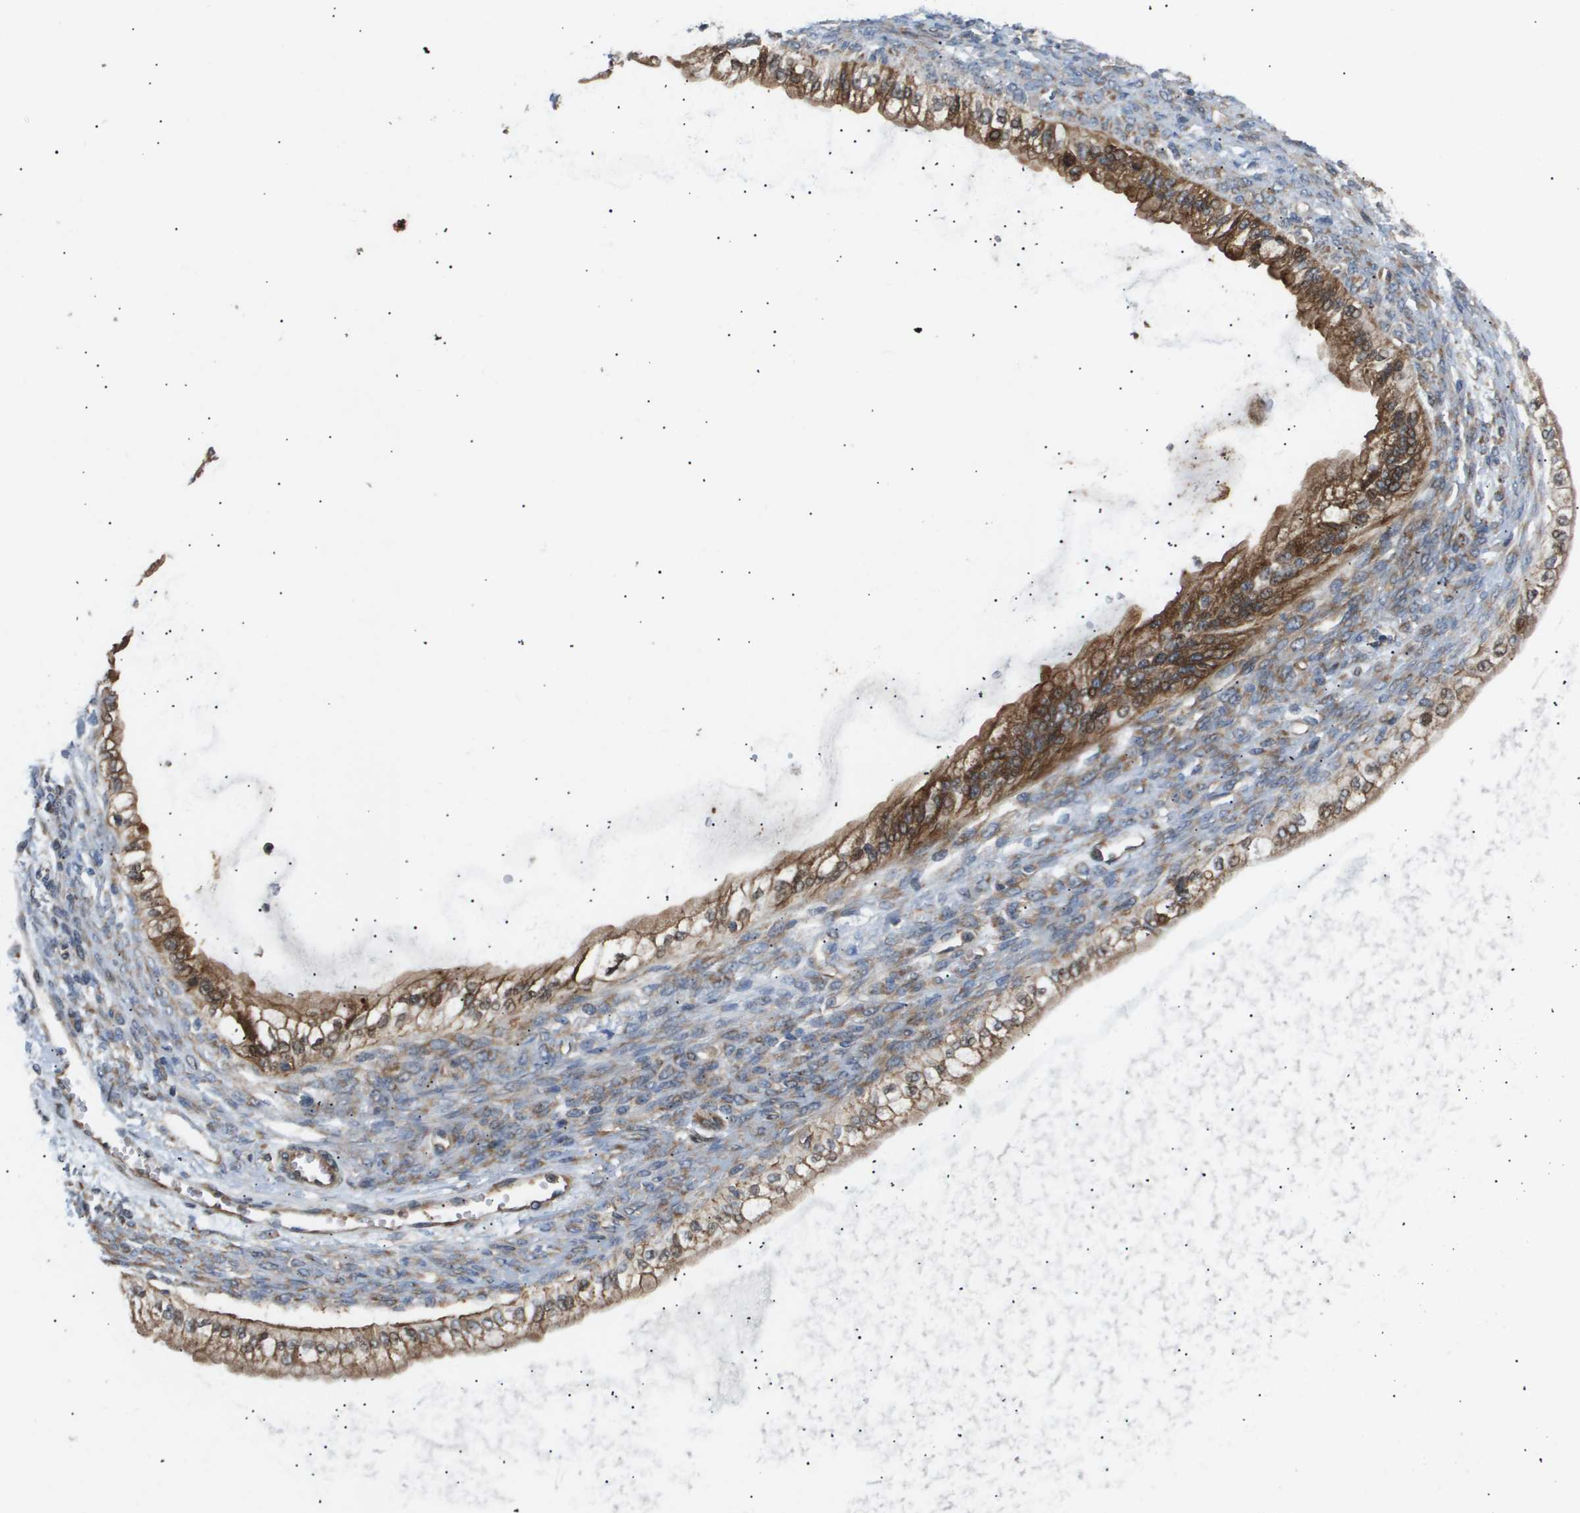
{"staining": {"intensity": "moderate", "quantity": ">75%", "location": "cytoplasmic/membranous"}, "tissue": "ovarian cancer", "cell_type": "Tumor cells", "image_type": "cancer", "snomed": [{"axis": "morphology", "description": "Cystadenocarcinoma, mucinous, NOS"}, {"axis": "topography", "description": "Ovary"}], "caption": "A brown stain highlights moderate cytoplasmic/membranous staining of a protein in ovarian cancer tumor cells. (Brightfield microscopy of DAB IHC at high magnification).", "gene": "LYSMD3", "patient": {"sex": "female", "age": 57}}